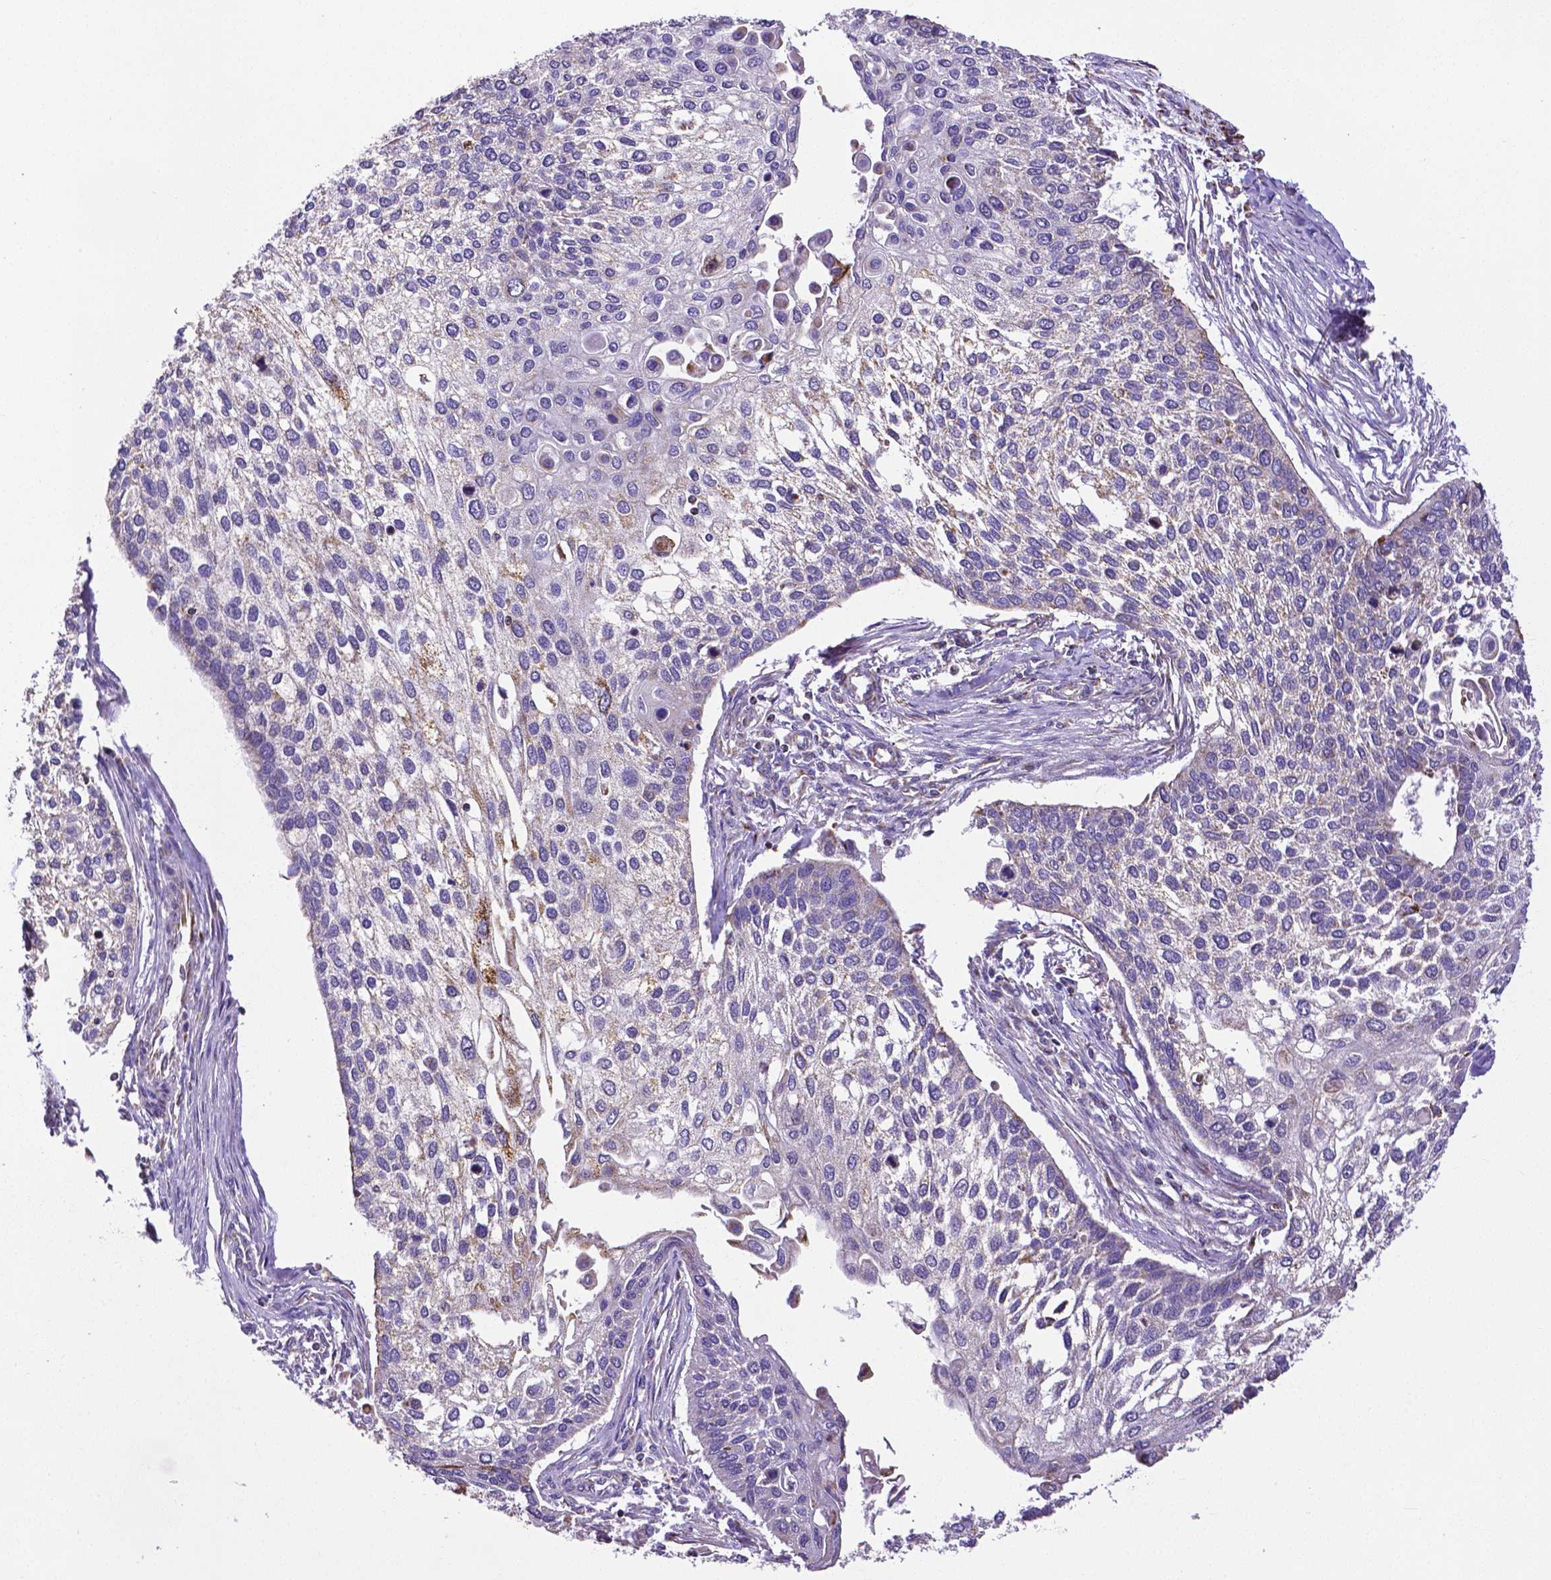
{"staining": {"intensity": "moderate", "quantity": "<25%", "location": "cytoplasmic/membranous"}, "tissue": "lung cancer", "cell_type": "Tumor cells", "image_type": "cancer", "snomed": [{"axis": "morphology", "description": "Squamous cell carcinoma, NOS"}, {"axis": "morphology", "description": "Squamous cell carcinoma, metastatic, NOS"}, {"axis": "topography", "description": "Lung"}], "caption": "The micrograph displays immunohistochemical staining of lung squamous cell carcinoma. There is moderate cytoplasmic/membranous expression is seen in about <25% of tumor cells. The protein of interest is stained brown, and the nuclei are stained in blue (DAB IHC with brightfield microscopy, high magnification).", "gene": "MACC1", "patient": {"sex": "male", "age": 63}}